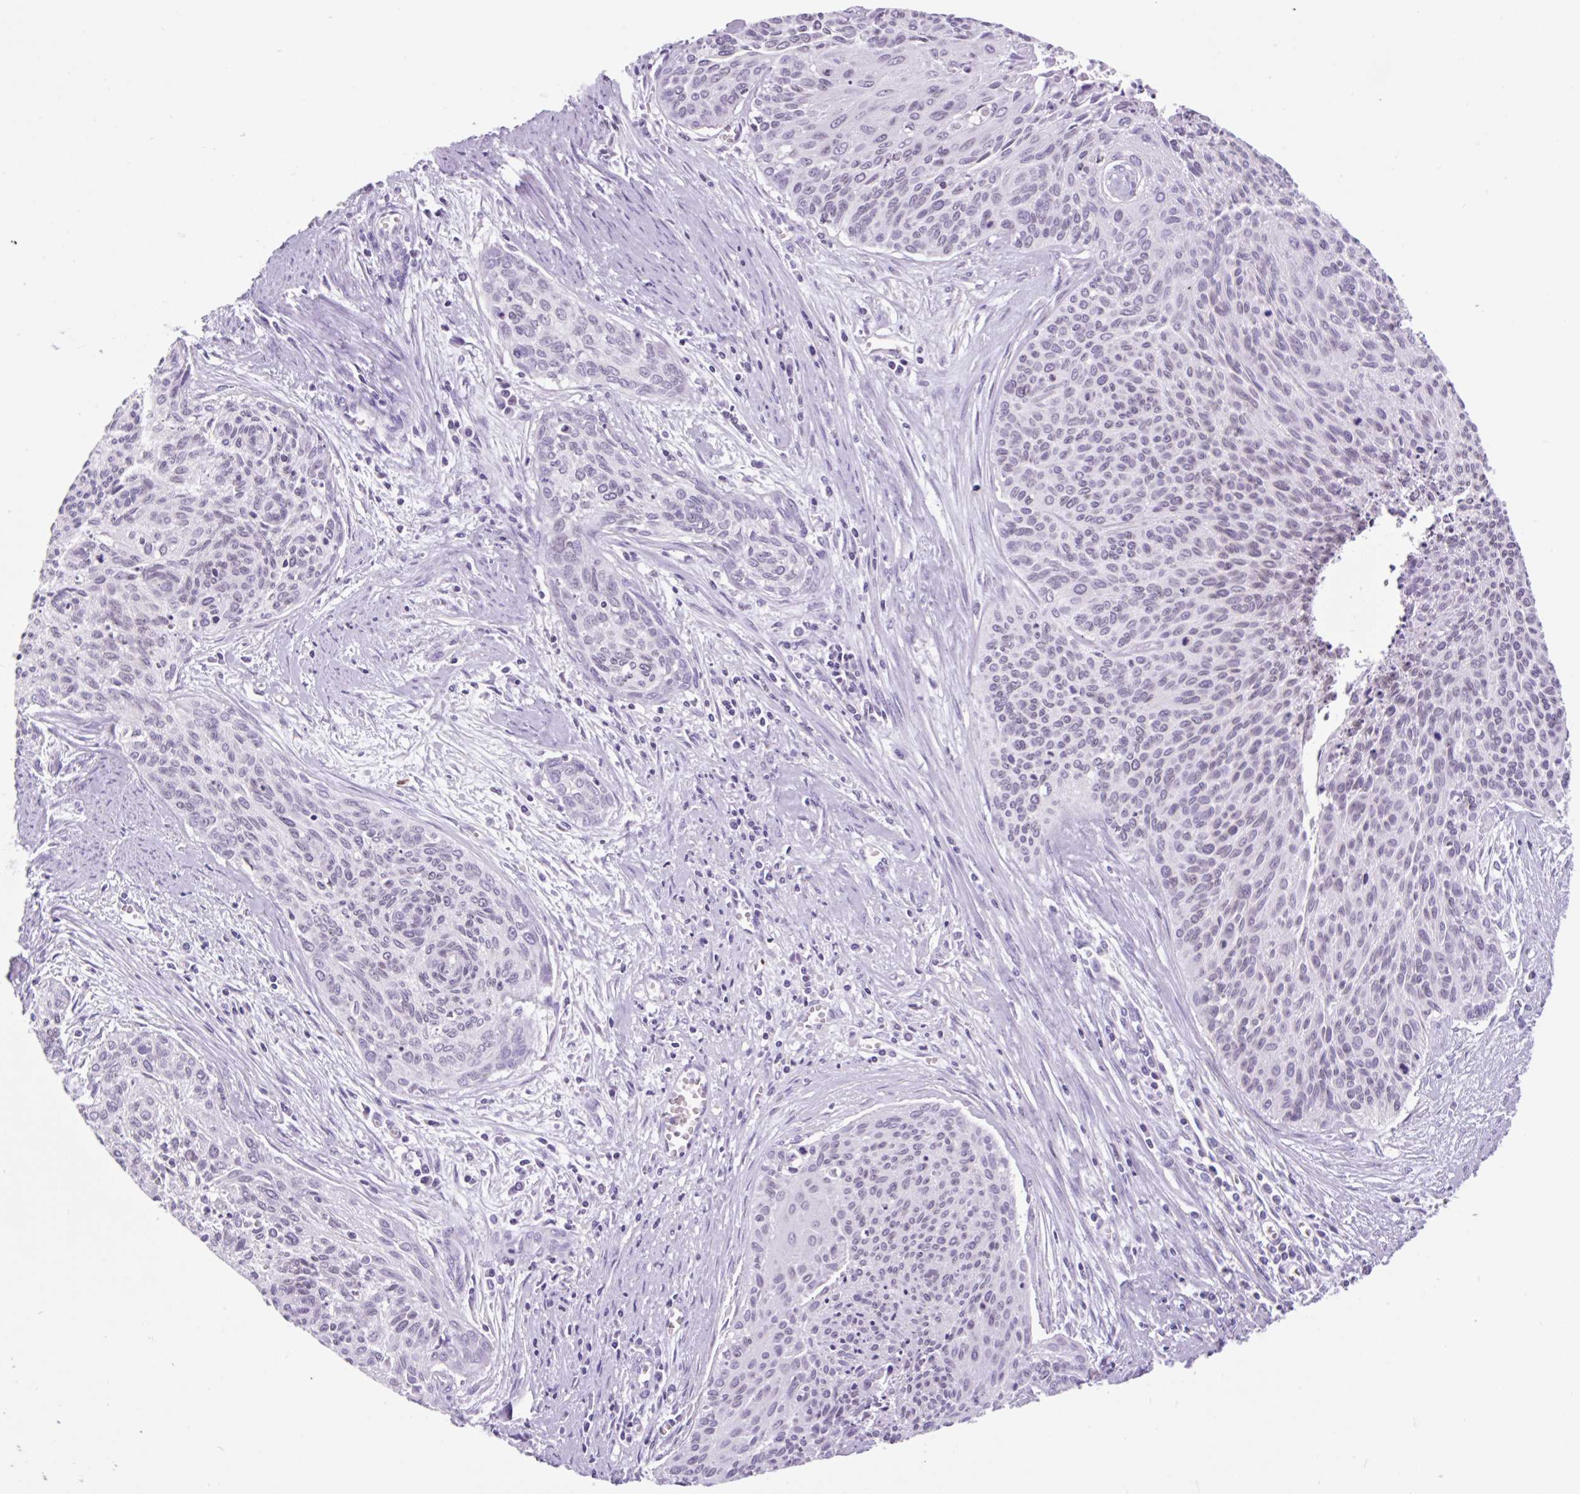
{"staining": {"intensity": "negative", "quantity": "none", "location": "none"}, "tissue": "cervical cancer", "cell_type": "Tumor cells", "image_type": "cancer", "snomed": [{"axis": "morphology", "description": "Squamous cell carcinoma, NOS"}, {"axis": "topography", "description": "Cervix"}], "caption": "IHC photomicrograph of human cervical cancer stained for a protein (brown), which exhibits no expression in tumor cells.", "gene": "VPREB1", "patient": {"sex": "female", "age": 55}}